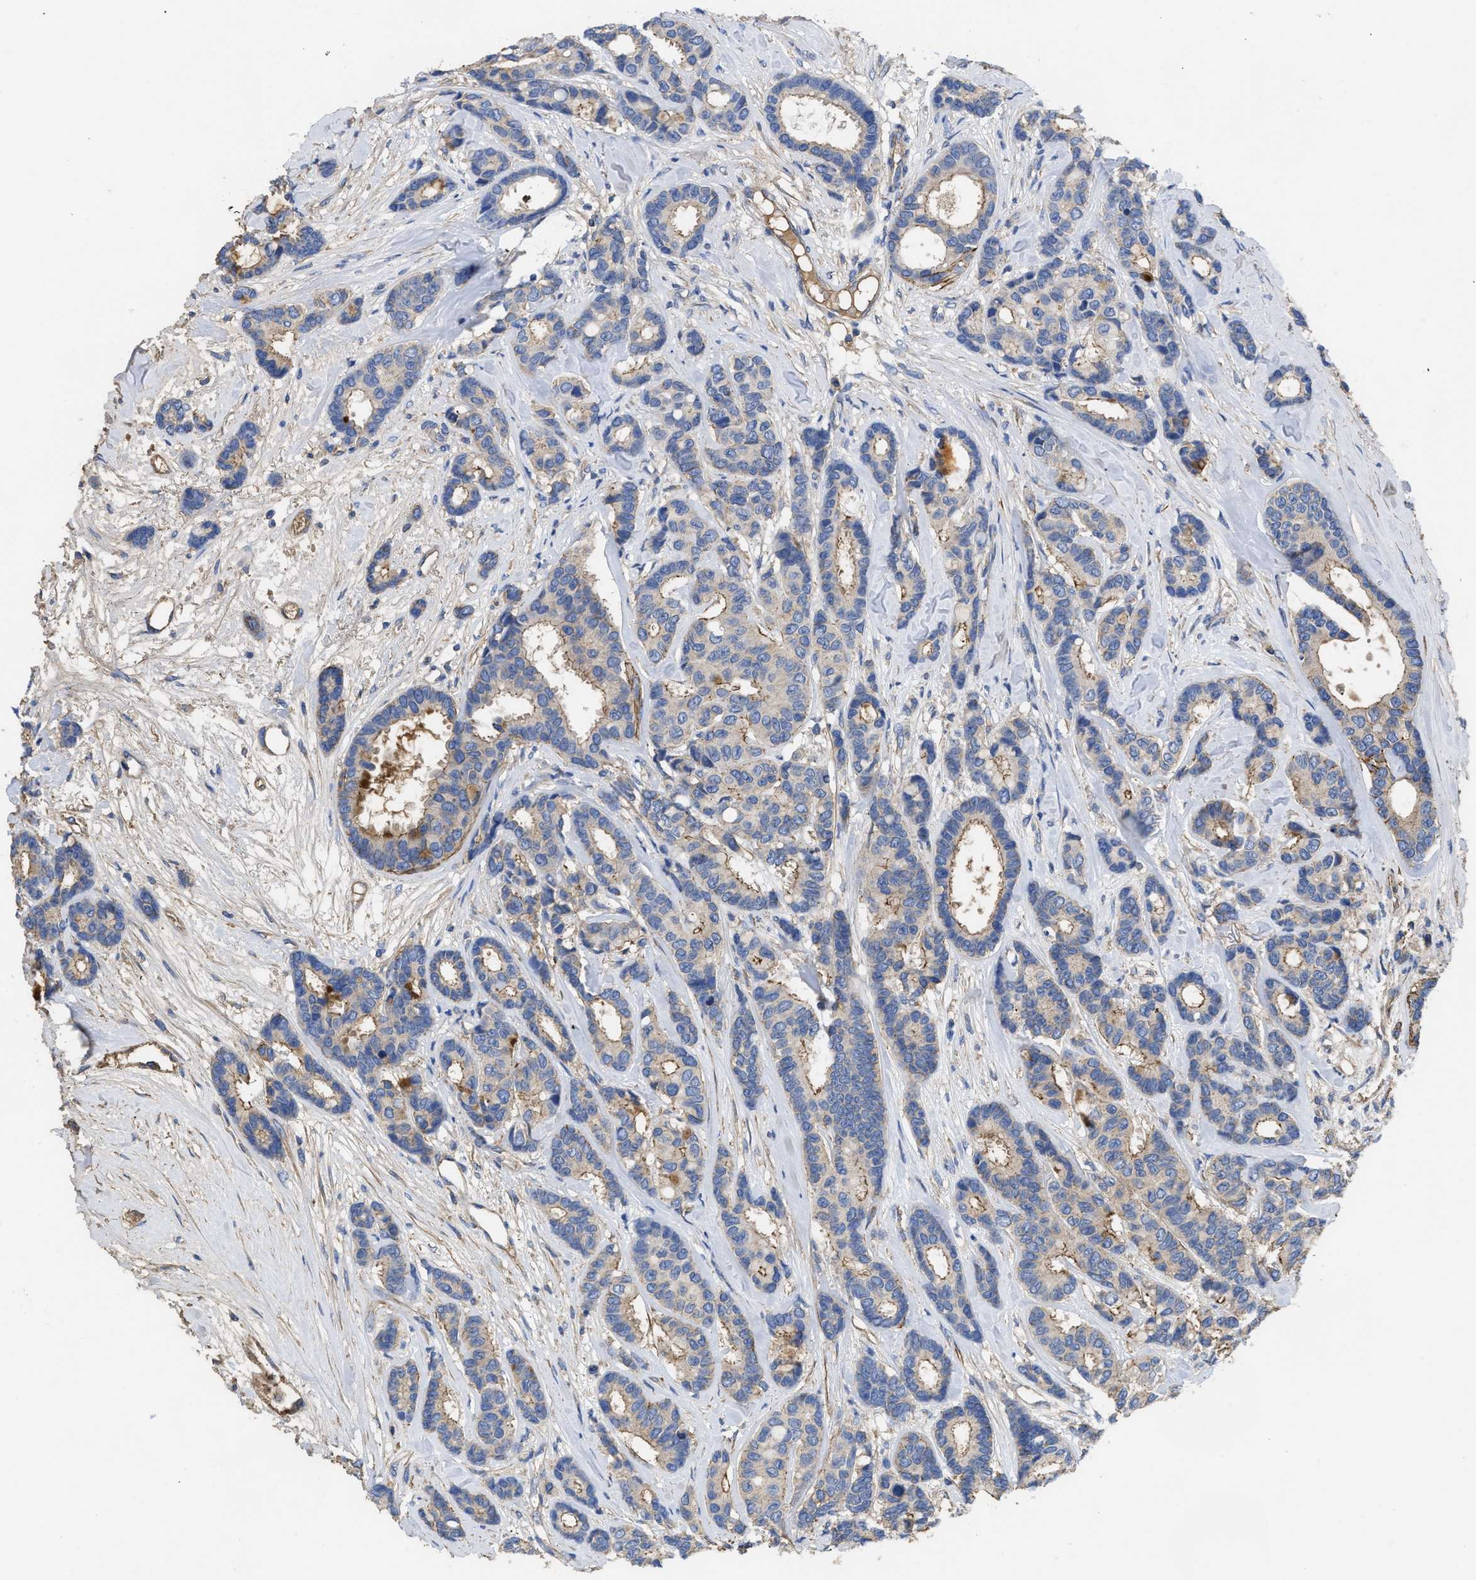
{"staining": {"intensity": "weak", "quantity": "25%-75%", "location": "cytoplasmic/membranous"}, "tissue": "breast cancer", "cell_type": "Tumor cells", "image_type": "cancer", "snomed": [{"axis": "morphology", "description": "Duct carcinoma"}, {"axis": "topography", "description": "Breast"}], "caption": "Immunohistochemical staining of breast cancer (infiltrating ductal carcinoma) shows low levels of weak cytoplasmic/membranous protein staining in approximately 25%-75% of tumor cells.", "gene": "USP4", "patient": {"sex": "female", "age": 87}}